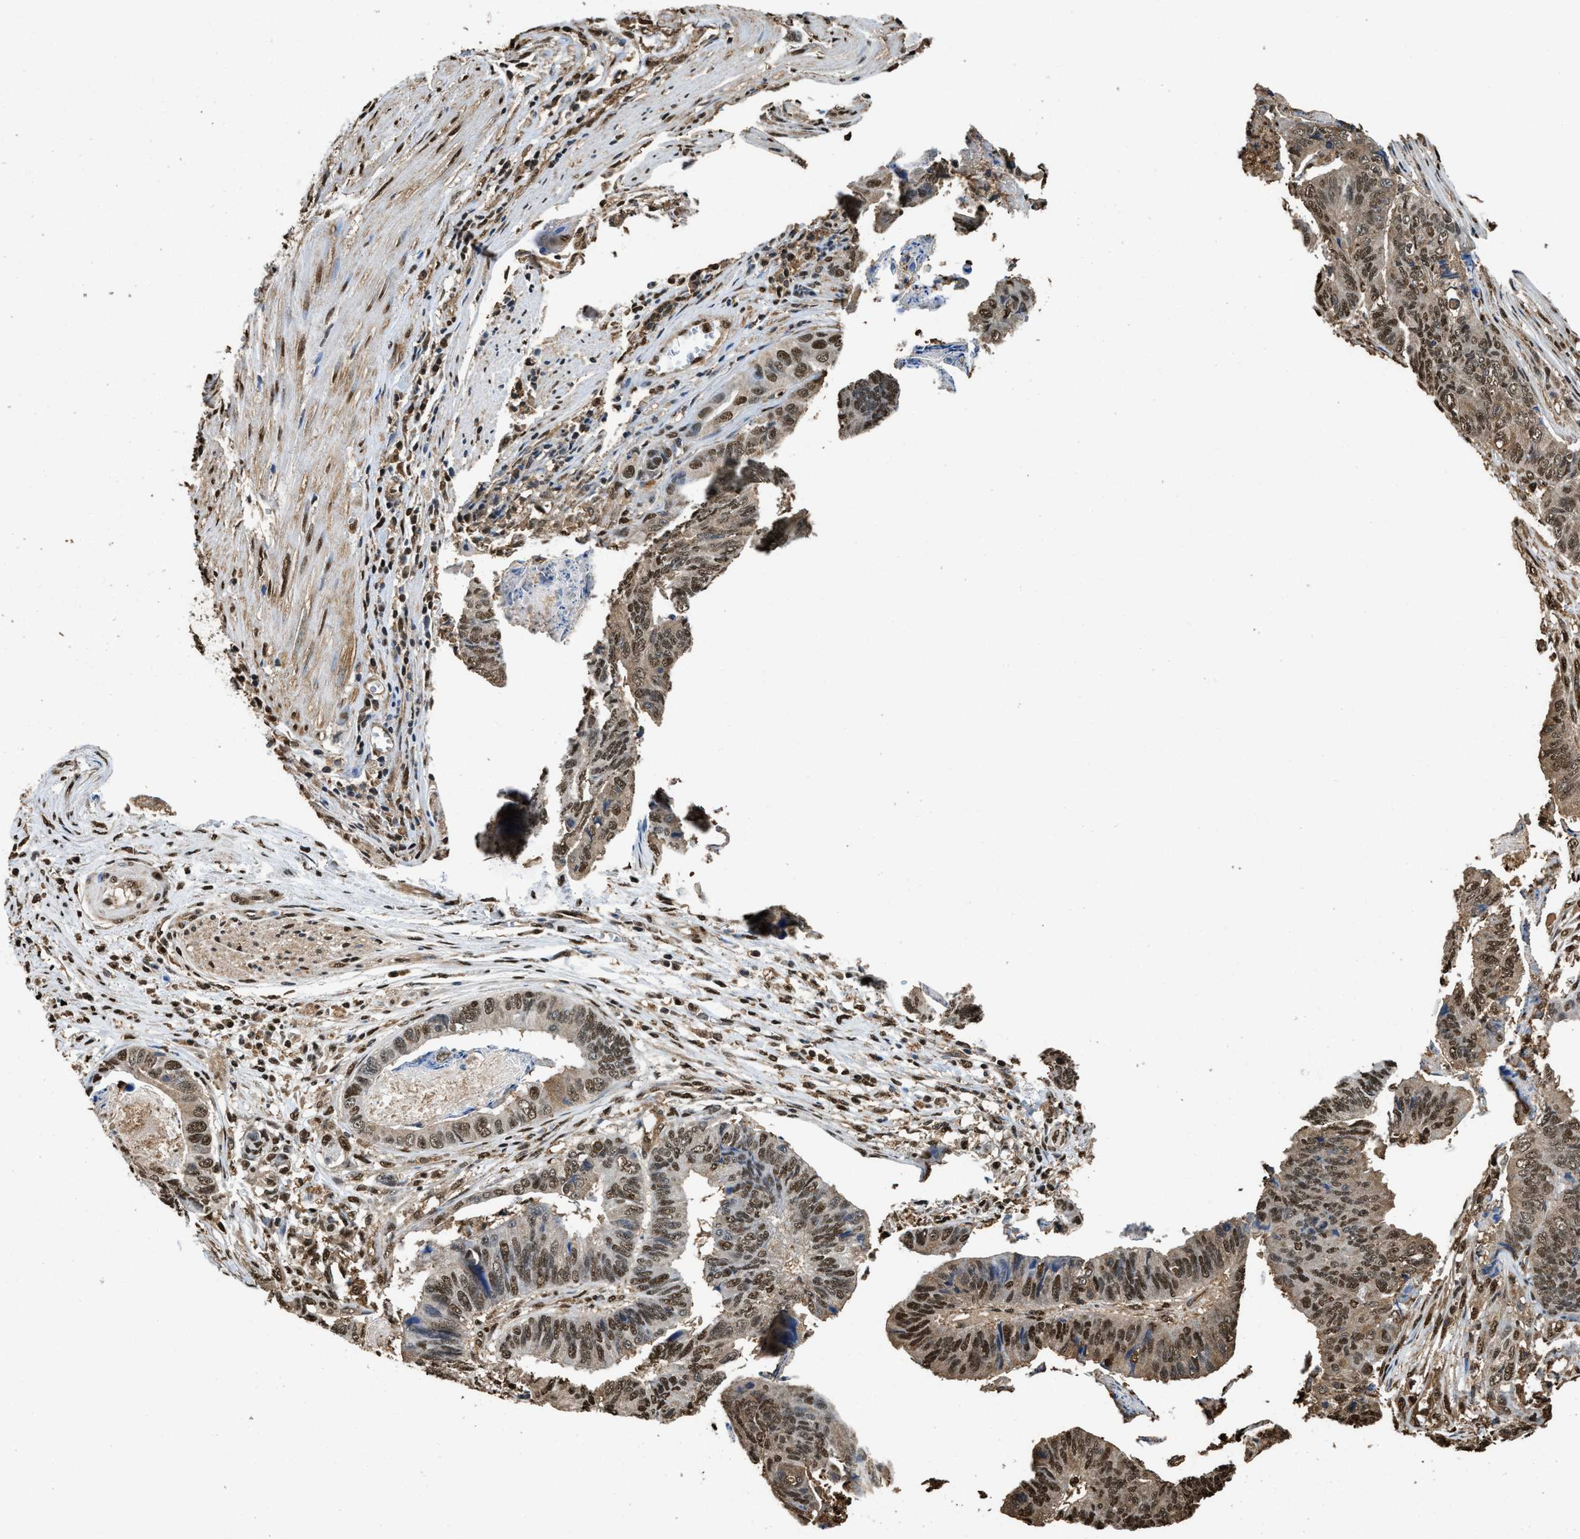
{"staining": {"intensity": "moderate", "quantity": ">75%", "location": "cytoplasmic/membranous,nuclear"}, "tissue": "stomach cancer", "cell_type": "Tumor cells", "image_type": "cancer", "snomed": [{"axis": "morphology", "description": "Adenocarcinoma, NOS"}, {"axis": "topography", "description": "Stomach, lower"}], "caption": "A photomicrograph showing moderate cytoplasmic/membranous and nuclear staining in approximately >75% of tumor cells in stomach adenocarcinoma, as visualized by brown immunohistochemical staining.", "gene": "GAPDH", "patient": {"sex": "male", "age": 77}}